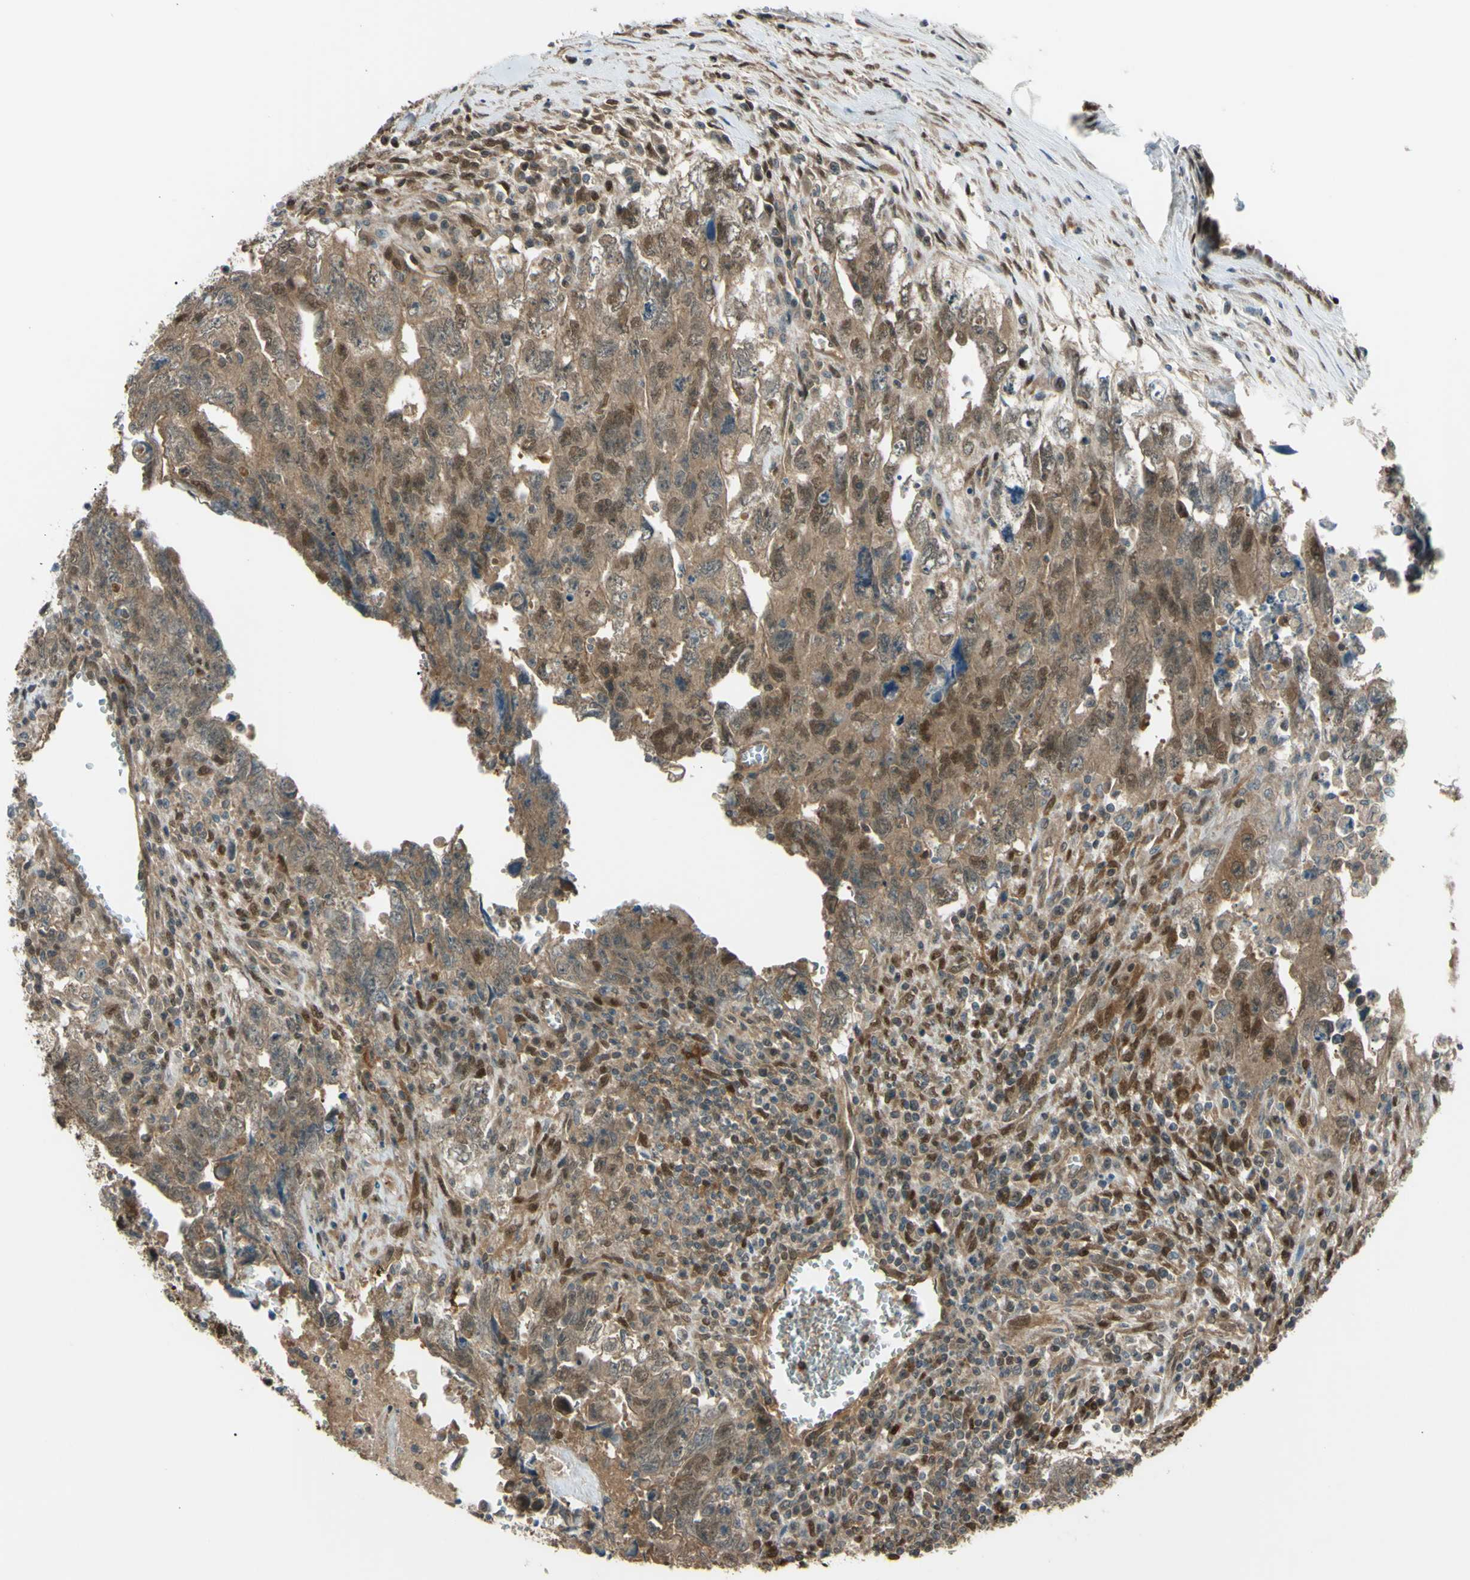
{"staining": {"intensity": "moderate", "quantity": ">75%", "location": "cytoplasmic/membranous"}, "tissue": "testis cancer", "cell_type": "Tumor cells", "image_type": "cancer", "snomed": [{"axis": "morphology", "description": "Carcinoma, Embryonal, NOS"}, {"axis": "topography", "description": "Testis"}], "caption": "Testis embryonal carcinoma stained with IHC demonstrates moderate cytoplasmic/membranous staining in approximately >75% of tumor cells.", "gene": "YWHAQ", "patient": {"sex": "male", "age": 28}}